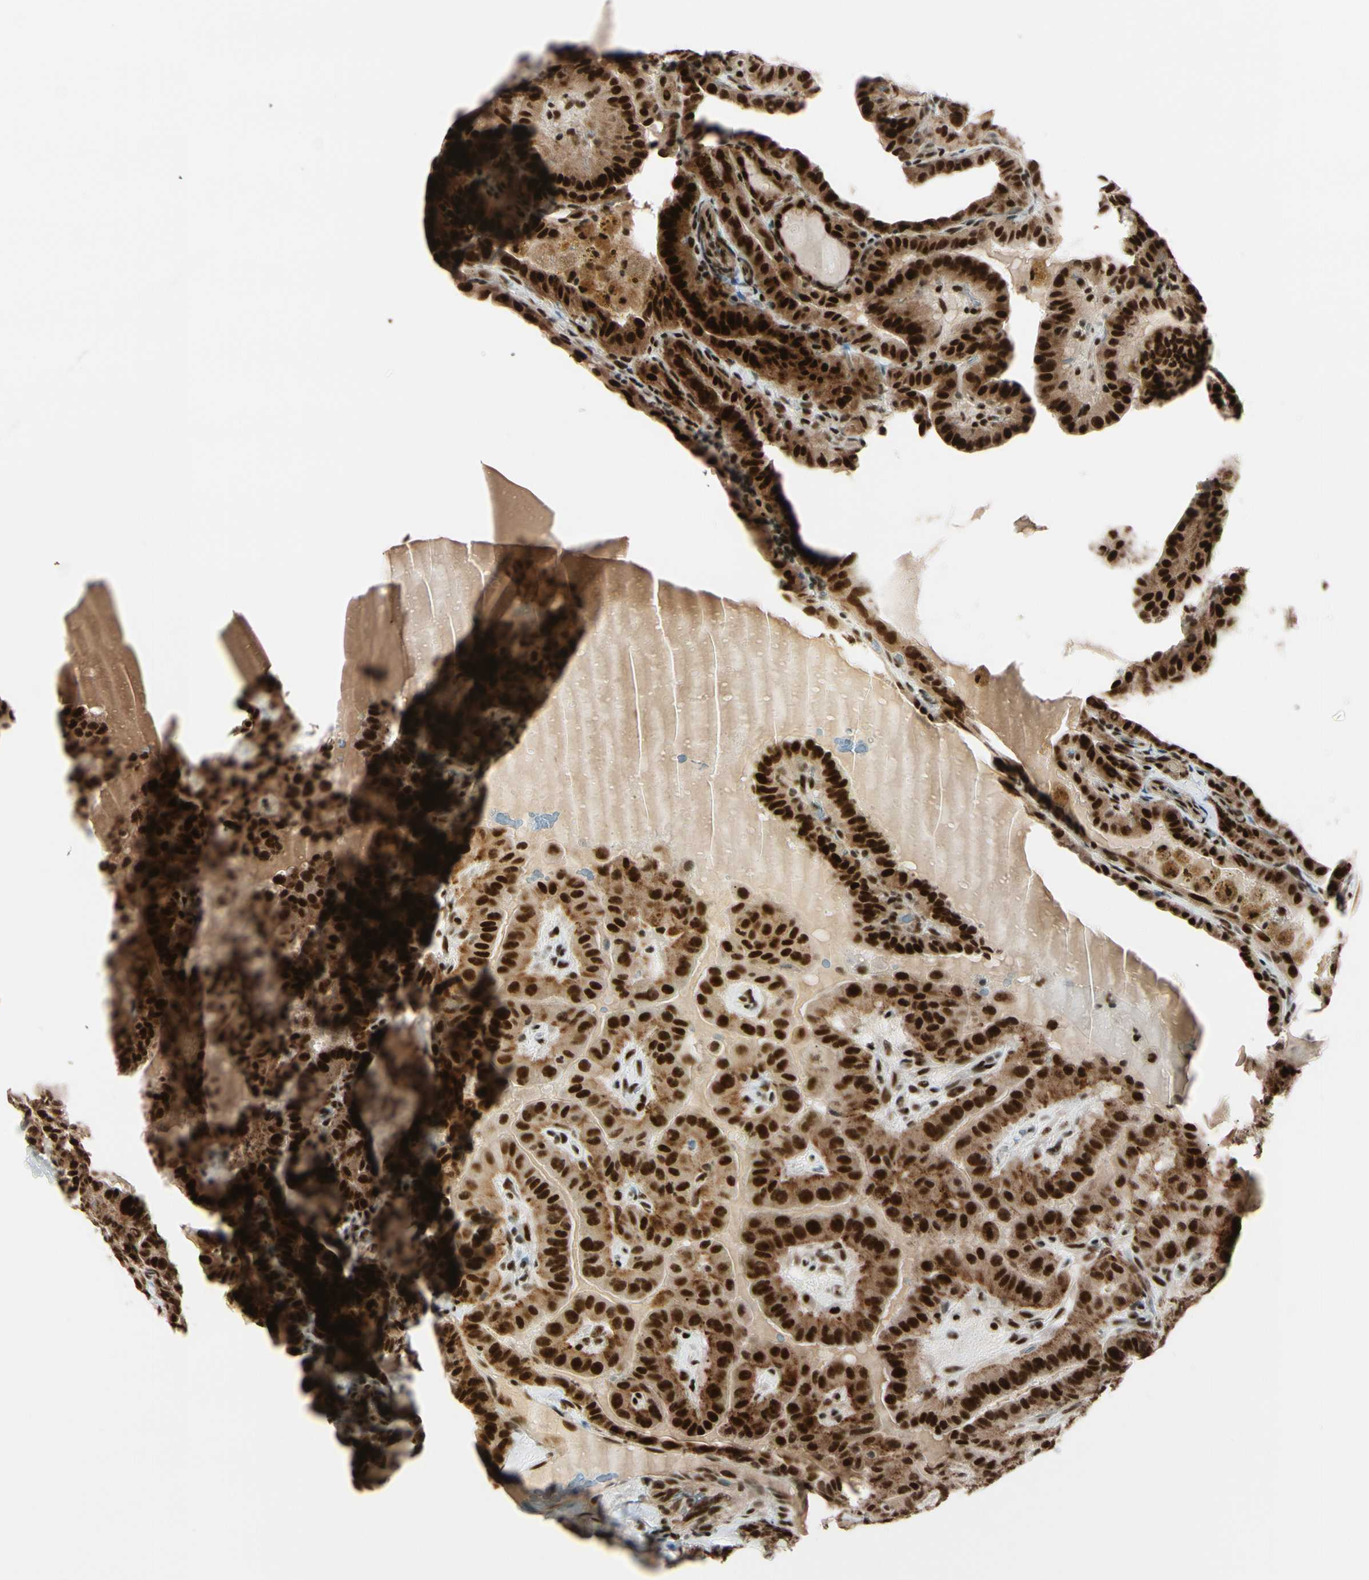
{"staining": {"intensity": "strong", "quantity": ">75%", "location": "cytoplasmic/membranous,nuclear"}, "tissue": "thyroid cancer", "cell_type": "Tumor cells", "image_type": "cancer", "snomed": [{"axis": "morphology", "description": "Papillary adenocarcinoma, NOS"}, {"axis": "topography", "description": "Thyroid gland"}], "caption": "Strong cytoplasmic/membranous and nuclear positivity for a protein is identified in approximately >75% of tumor cells of papillary adenocarcinoma (thyroid) using immunohistochemistry.", "gene": "CHAMP1", "patient": {"sex": "male", "age": 77}}